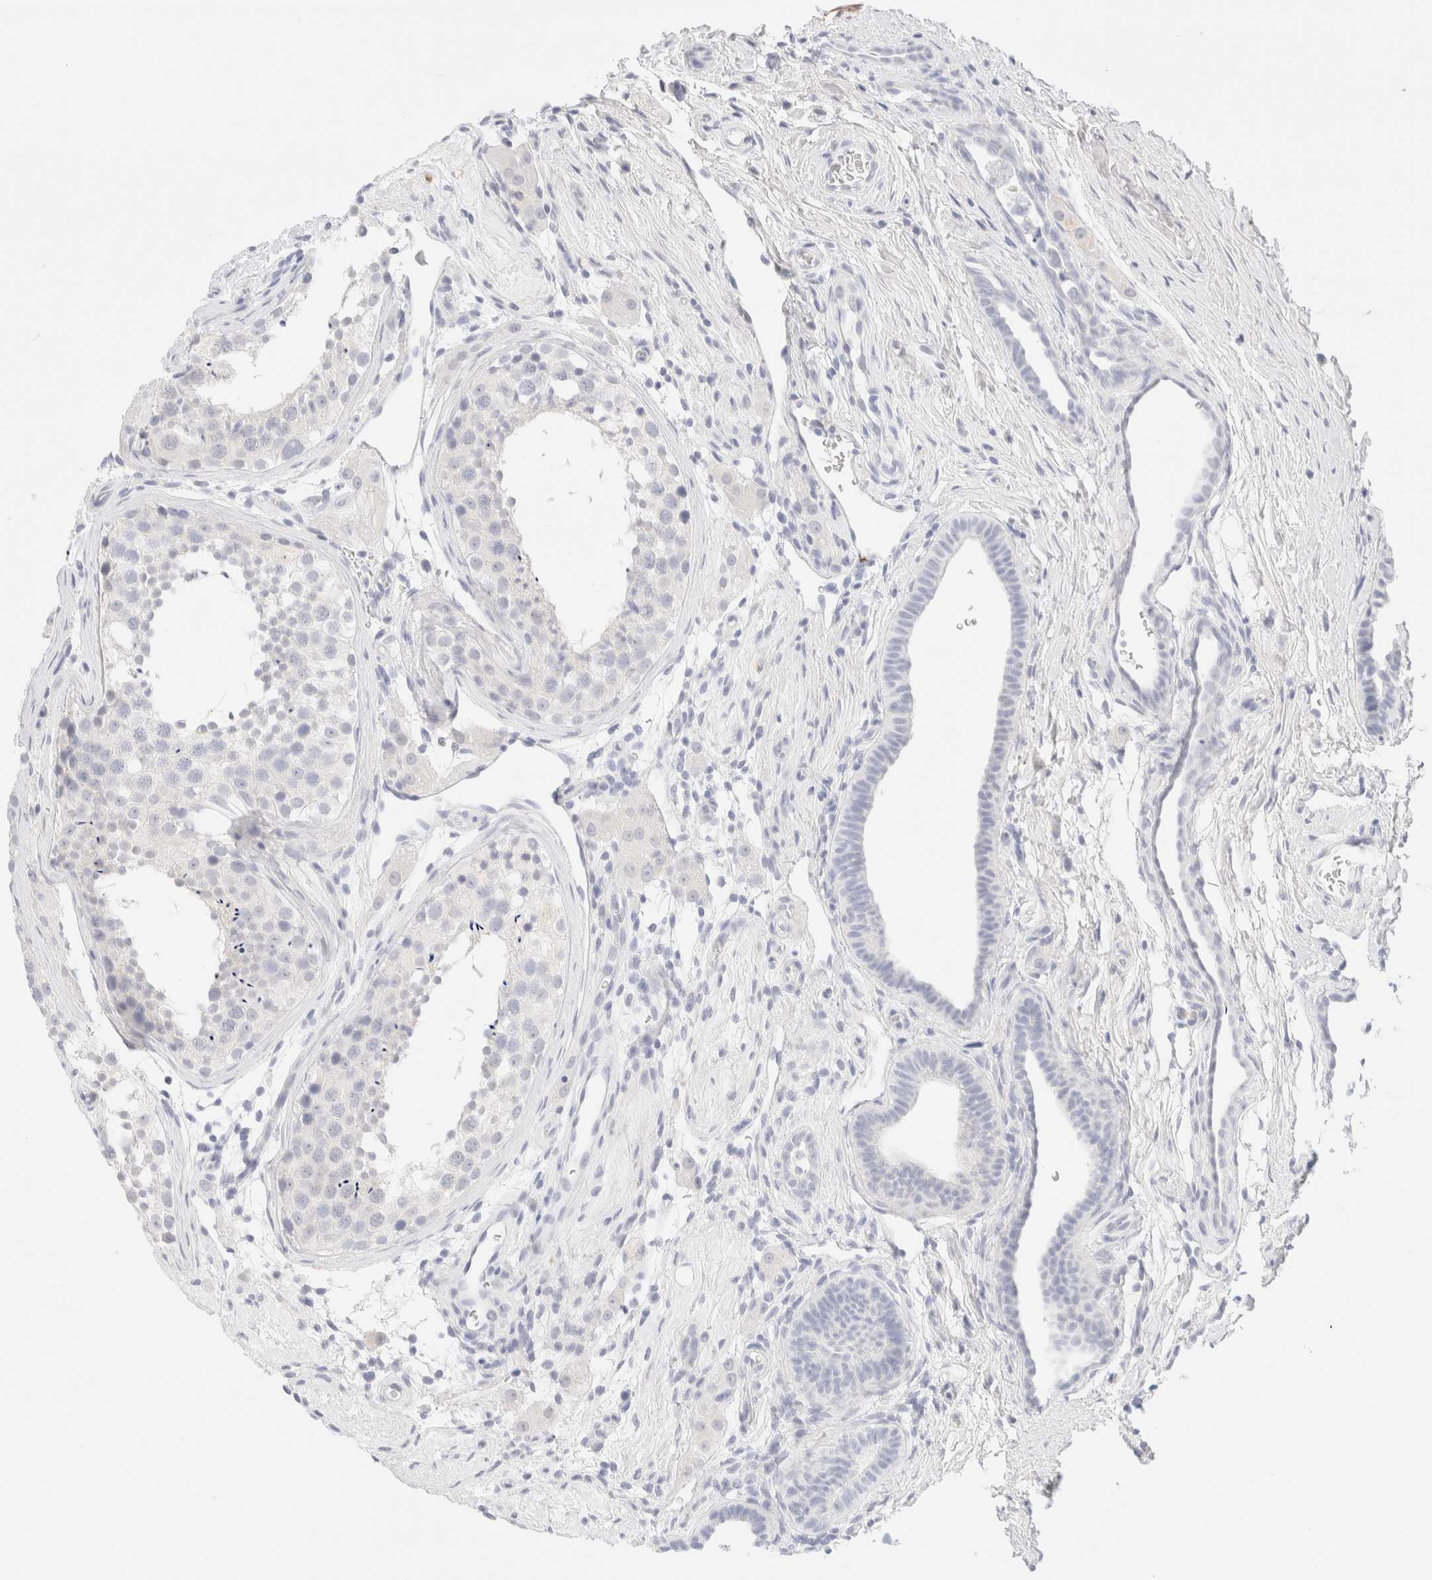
{"staining": {"intensity": "negative", "quantity": "none", "location": "none"}, "tissue": "testis cancer", "cell_type": "Tumor cells", "image_type": "cancer", "snomed": [{"axis": "morphology", "description": "Normal tissue, NOS"}, {"axis": "morphology", "description": "Seminoma, NOS"}, {"axis": "topography", "description": "Testis"}], "caption": "This micrograph is of testis cancer (seminoma) stained with immunohistochemistry to label a protein in brown with the nuclei are counter-stained blue. There is no expression in tumor cells.", "gene": "KRT15", "patient": {"sex": "male", "age": 43}}